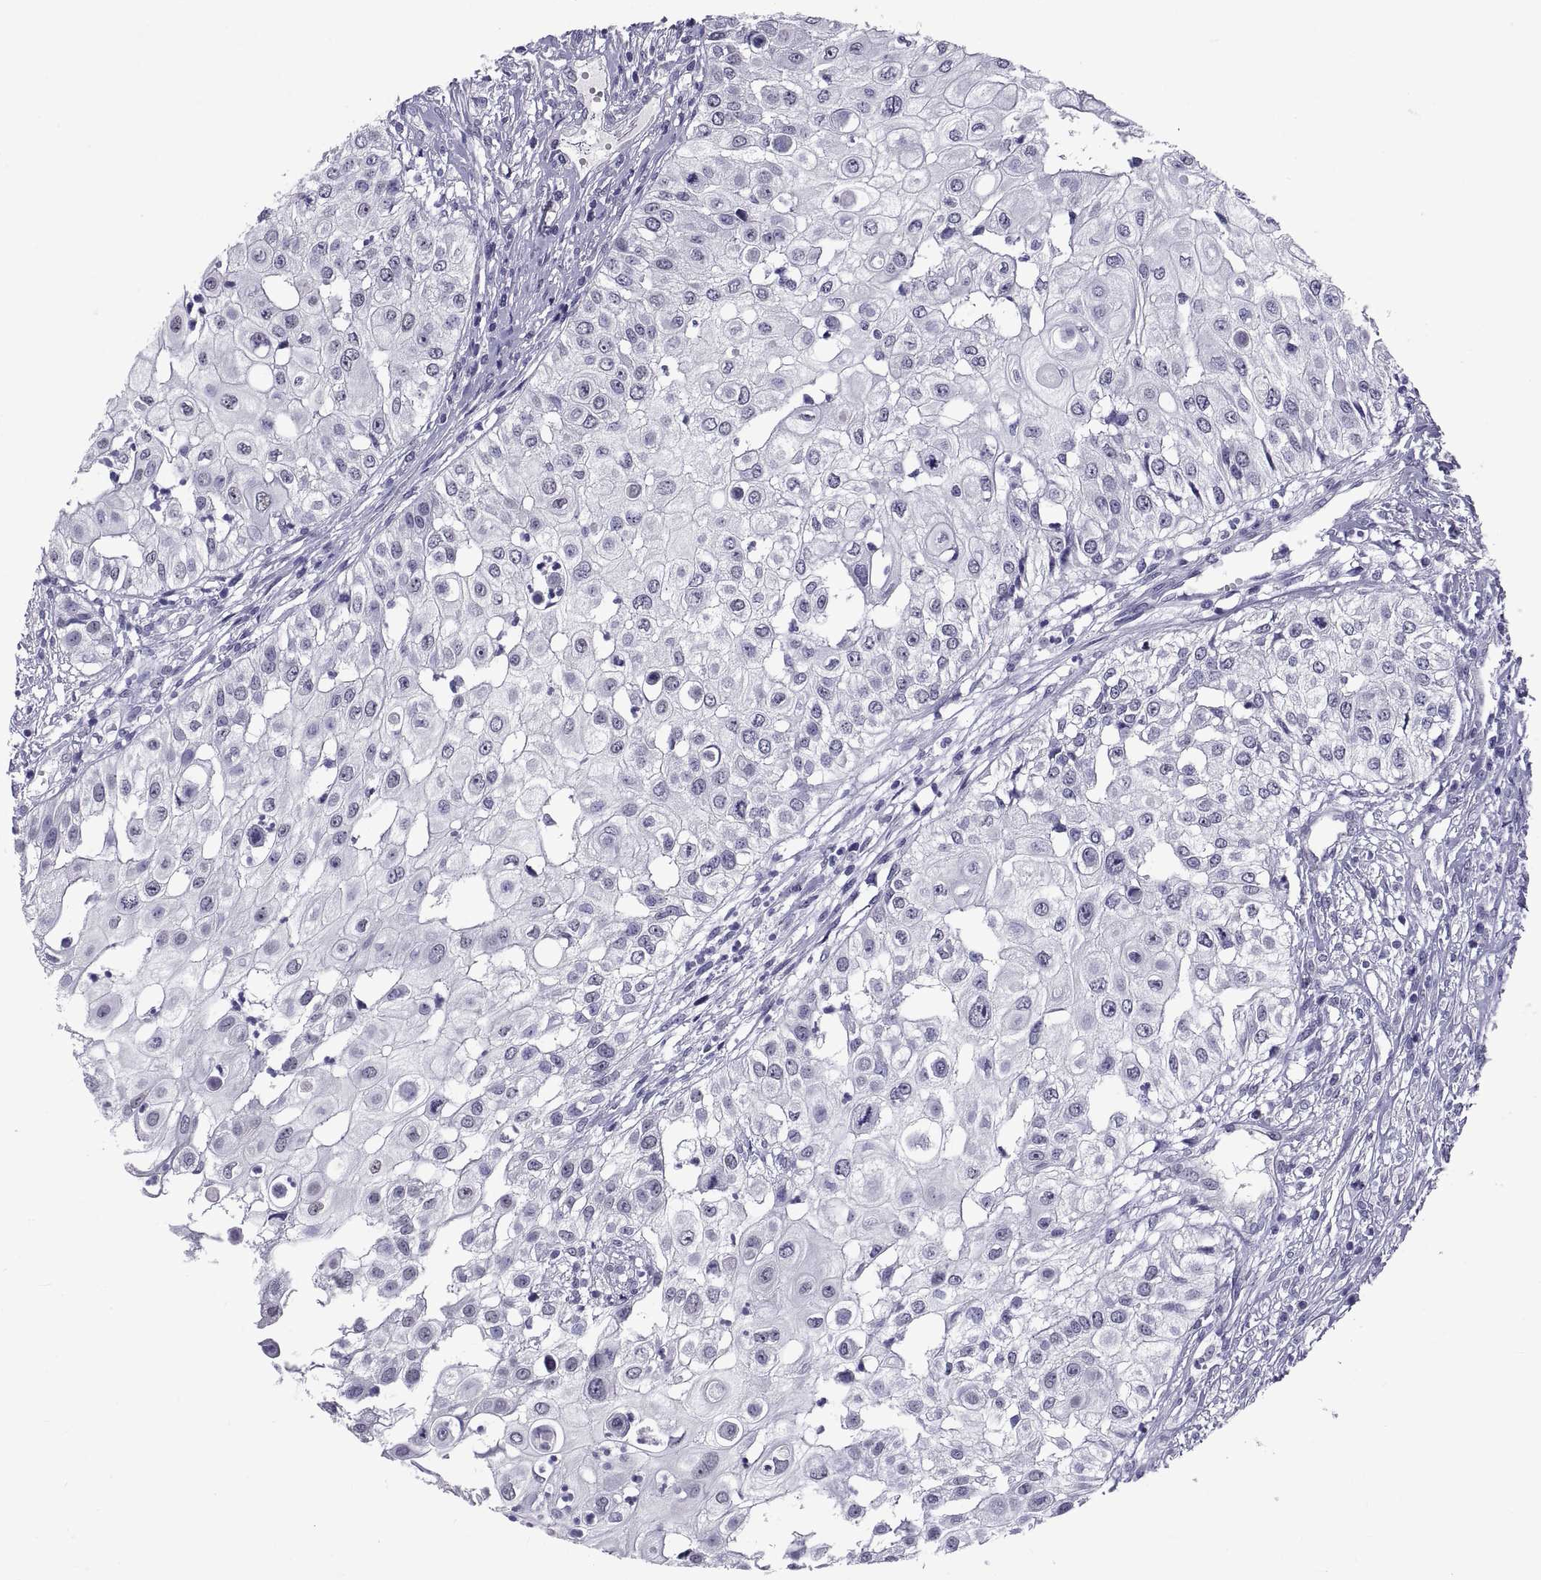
{"staining": {"intensity": "negative", "quantity": "none", "location": "none"}, "tissue": "urothelial cancer", "cell_type": "Tumor cells", "image_type": "cancer", "snomed": [{"axis": "morphology", "description": "Urothelial carcinoma, High grade"}, {"axis": "topography", "description": "Urinary bladder"}], "caption": "A high-resolution image shows IHC staining of high-grade urothelial carcinoma, which displays no significant positivity in tumor cells. (Stains: DAB (3,3'-diaminobenzidine) IHC with hematoxylin counter stain, Microscopy: brightfield microscopy at high magnification).", "gene": "TGFBR3L", "patient": {"sex": "female", "age": 79}}